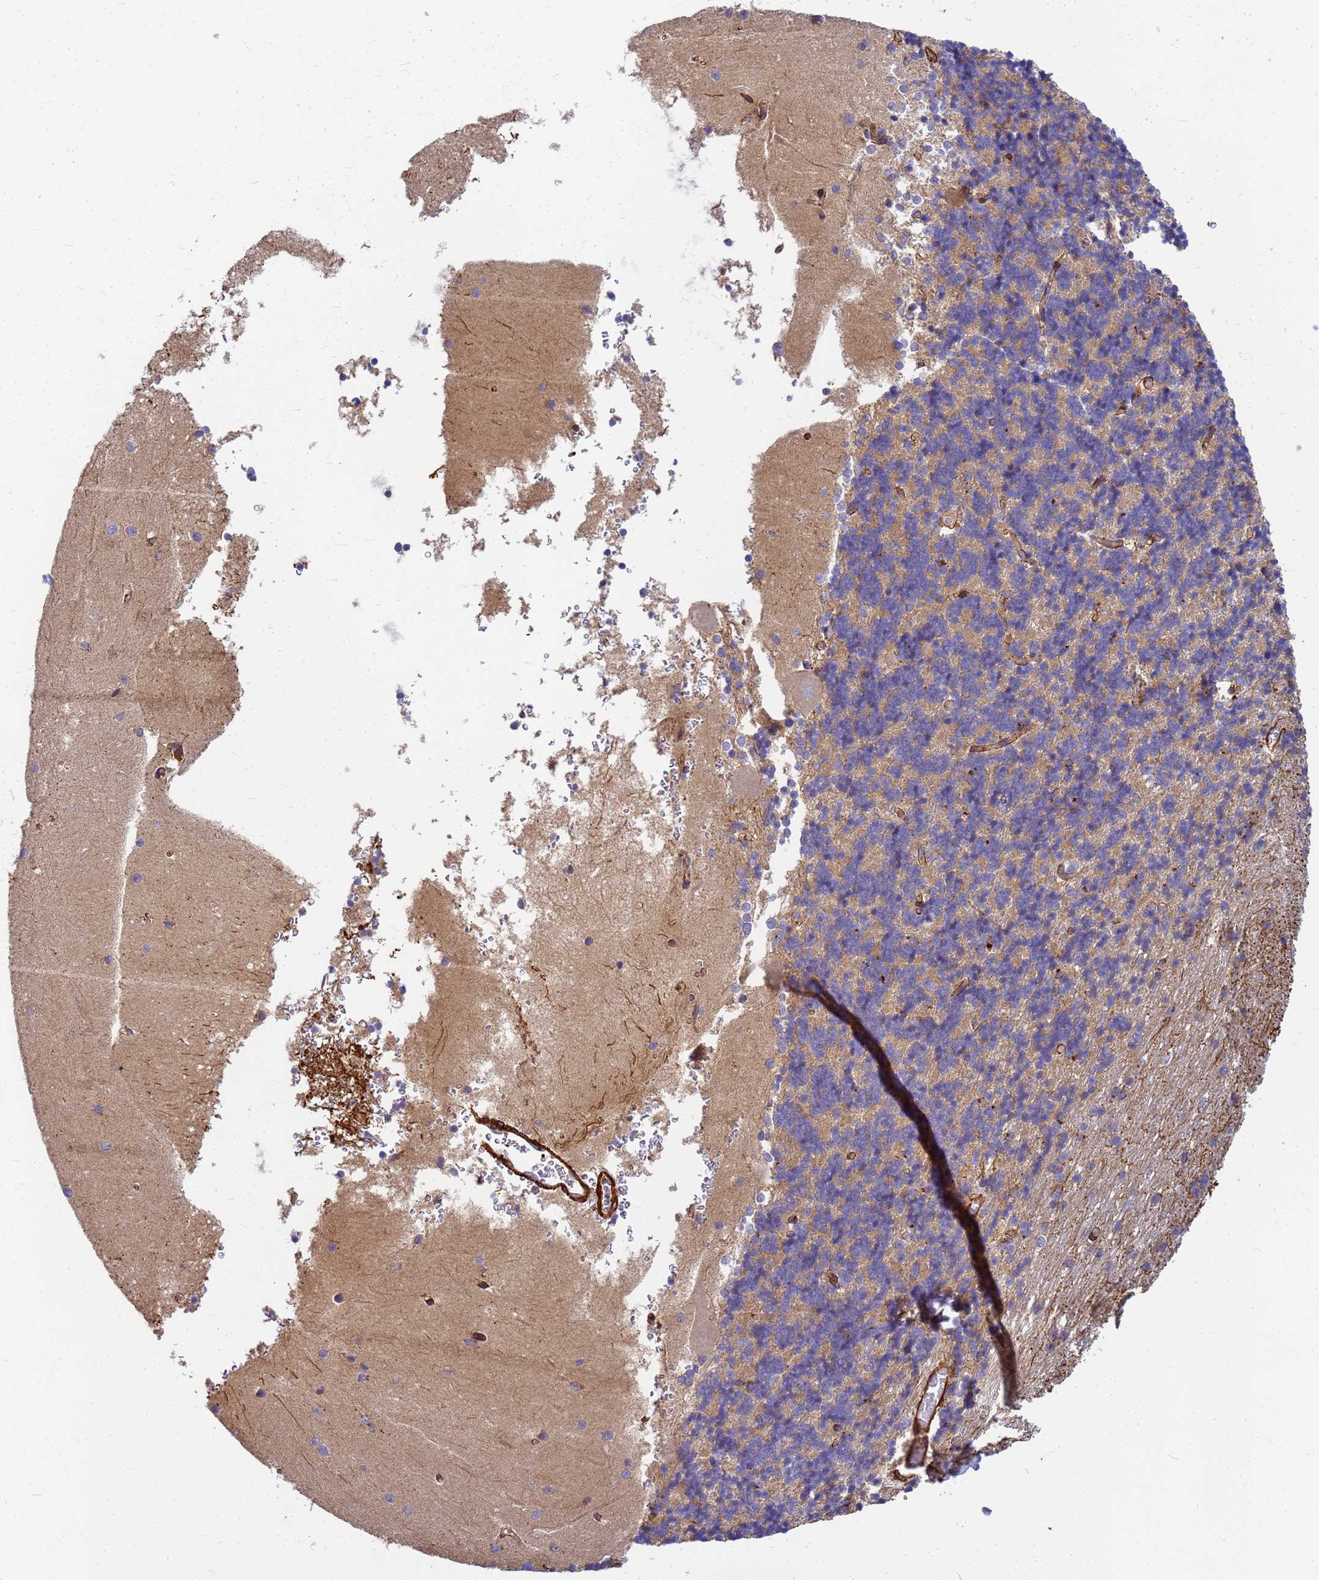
{"staining": {"intensity": "weak", "quantity": ">75%", "location": "cytoplasmic/membranous"}, "tissue": "cerebellum", "cell_type": "Cells in granular layer", "image_type": "normal", "snomed": [{"axis": "morphology", "description": "Normal tissue, NOS"}, {"axis": "topography", "description": "Cerebellum"}], "caption": "Protein staining reveals weak cytoplasmic/membranous positivity in approximately >75% of cells in granular layer in benign cerebellum. Nuclei are stained in blue.", "gene": "C2CD5", "patient": {"sex": "male", "age": 37}}